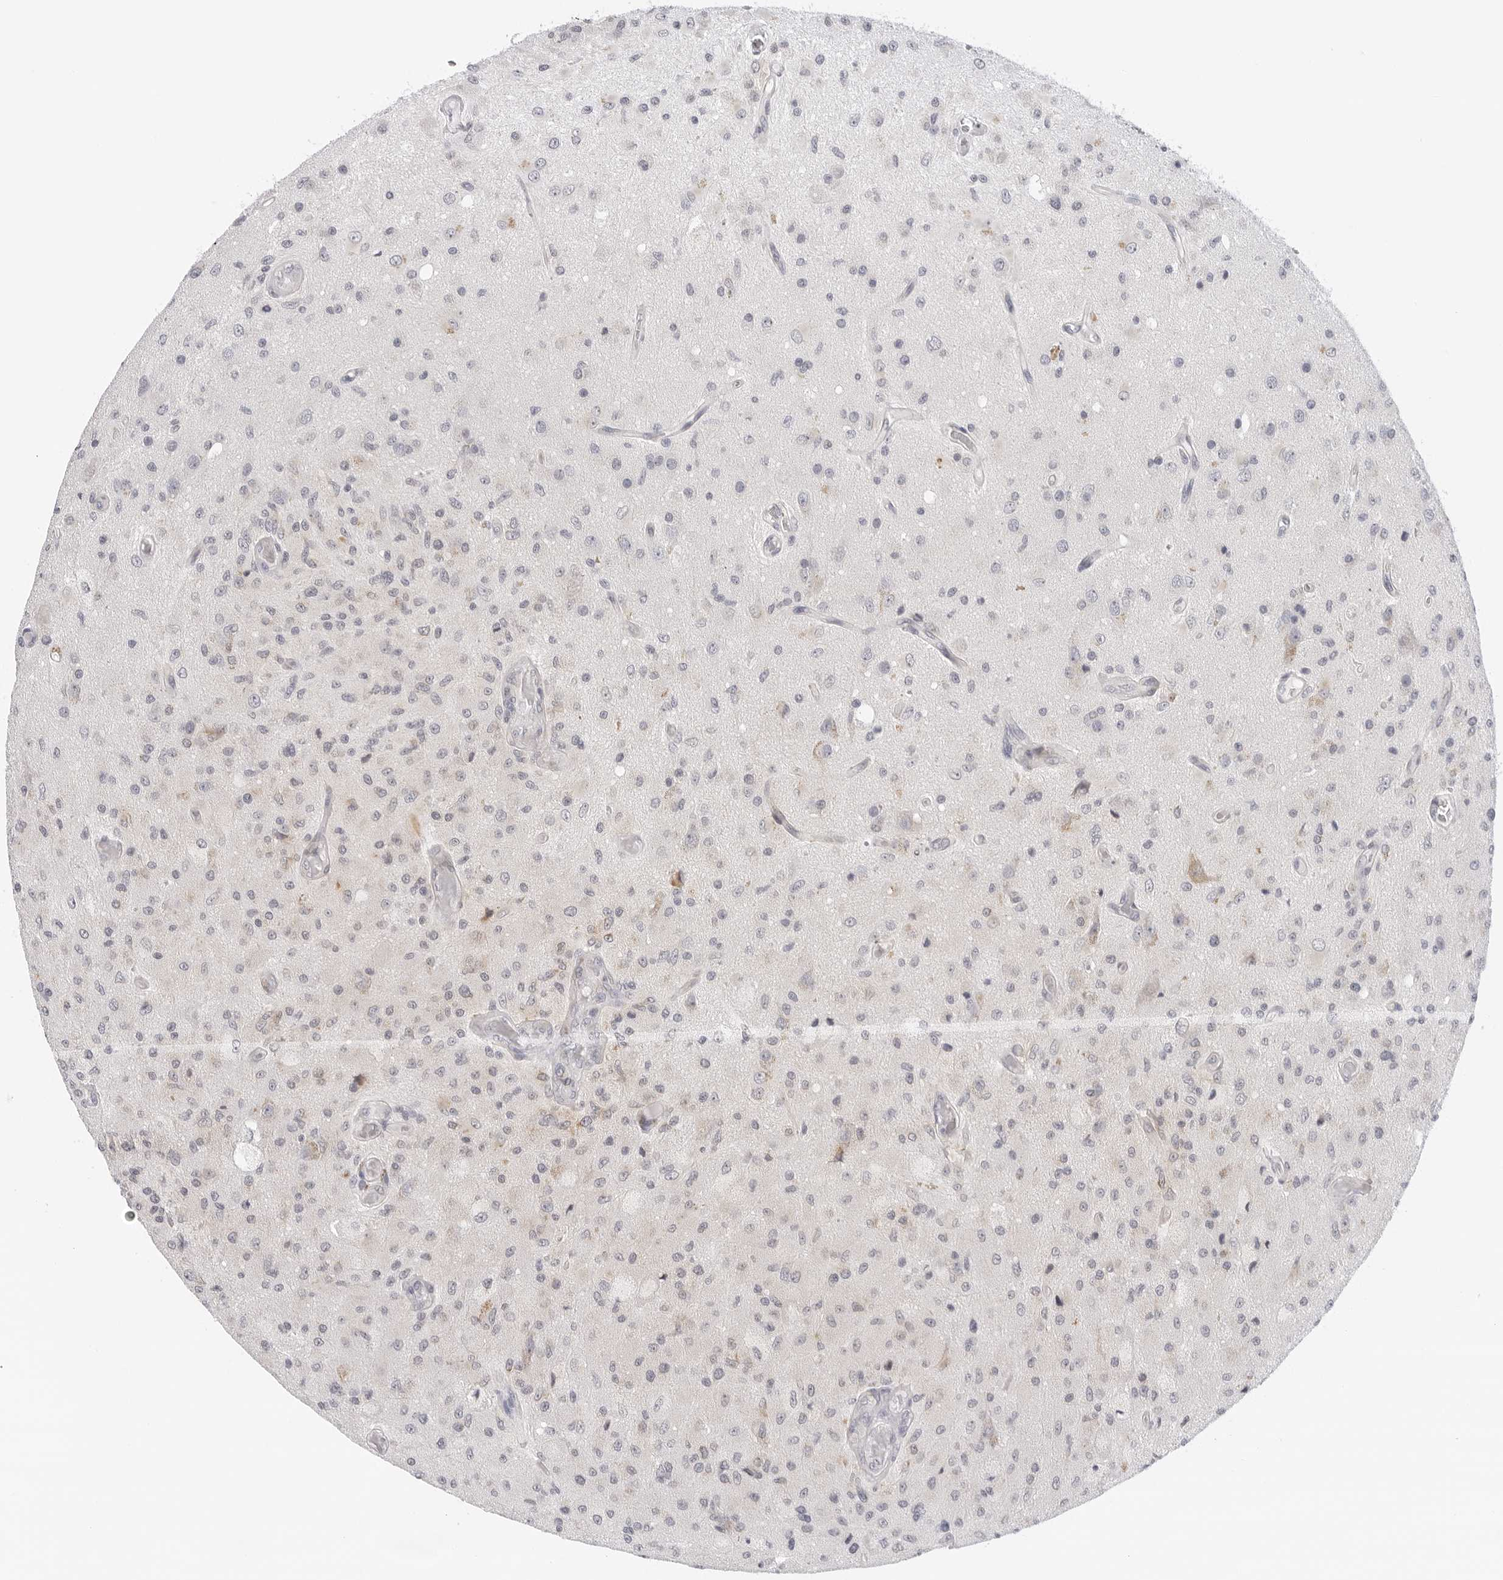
{"staining": {"intensity": "negative", "quantity": "none", "location": "none"}, "tissue": "glioma", "cell_type": "Tumor cells", "image_type": "cancer", "snomed": [{"axis": "morphology", "description": "Normal tissue, NOS"}, {"axis": "morphology", "description": "Glioma, malignant, High grade"}, {"axis": "topography", "description": "Cerebral cortex"}], "caption": "Immunohistochemistry (IHC) image of neoplastic tissue: human glioma stained with DAB (3,3'-diaminobenzidine) reveals no significant protein positivity in tumor cells.", "gene": "CIART", "patient": {"sex": "male", "age": 77}}